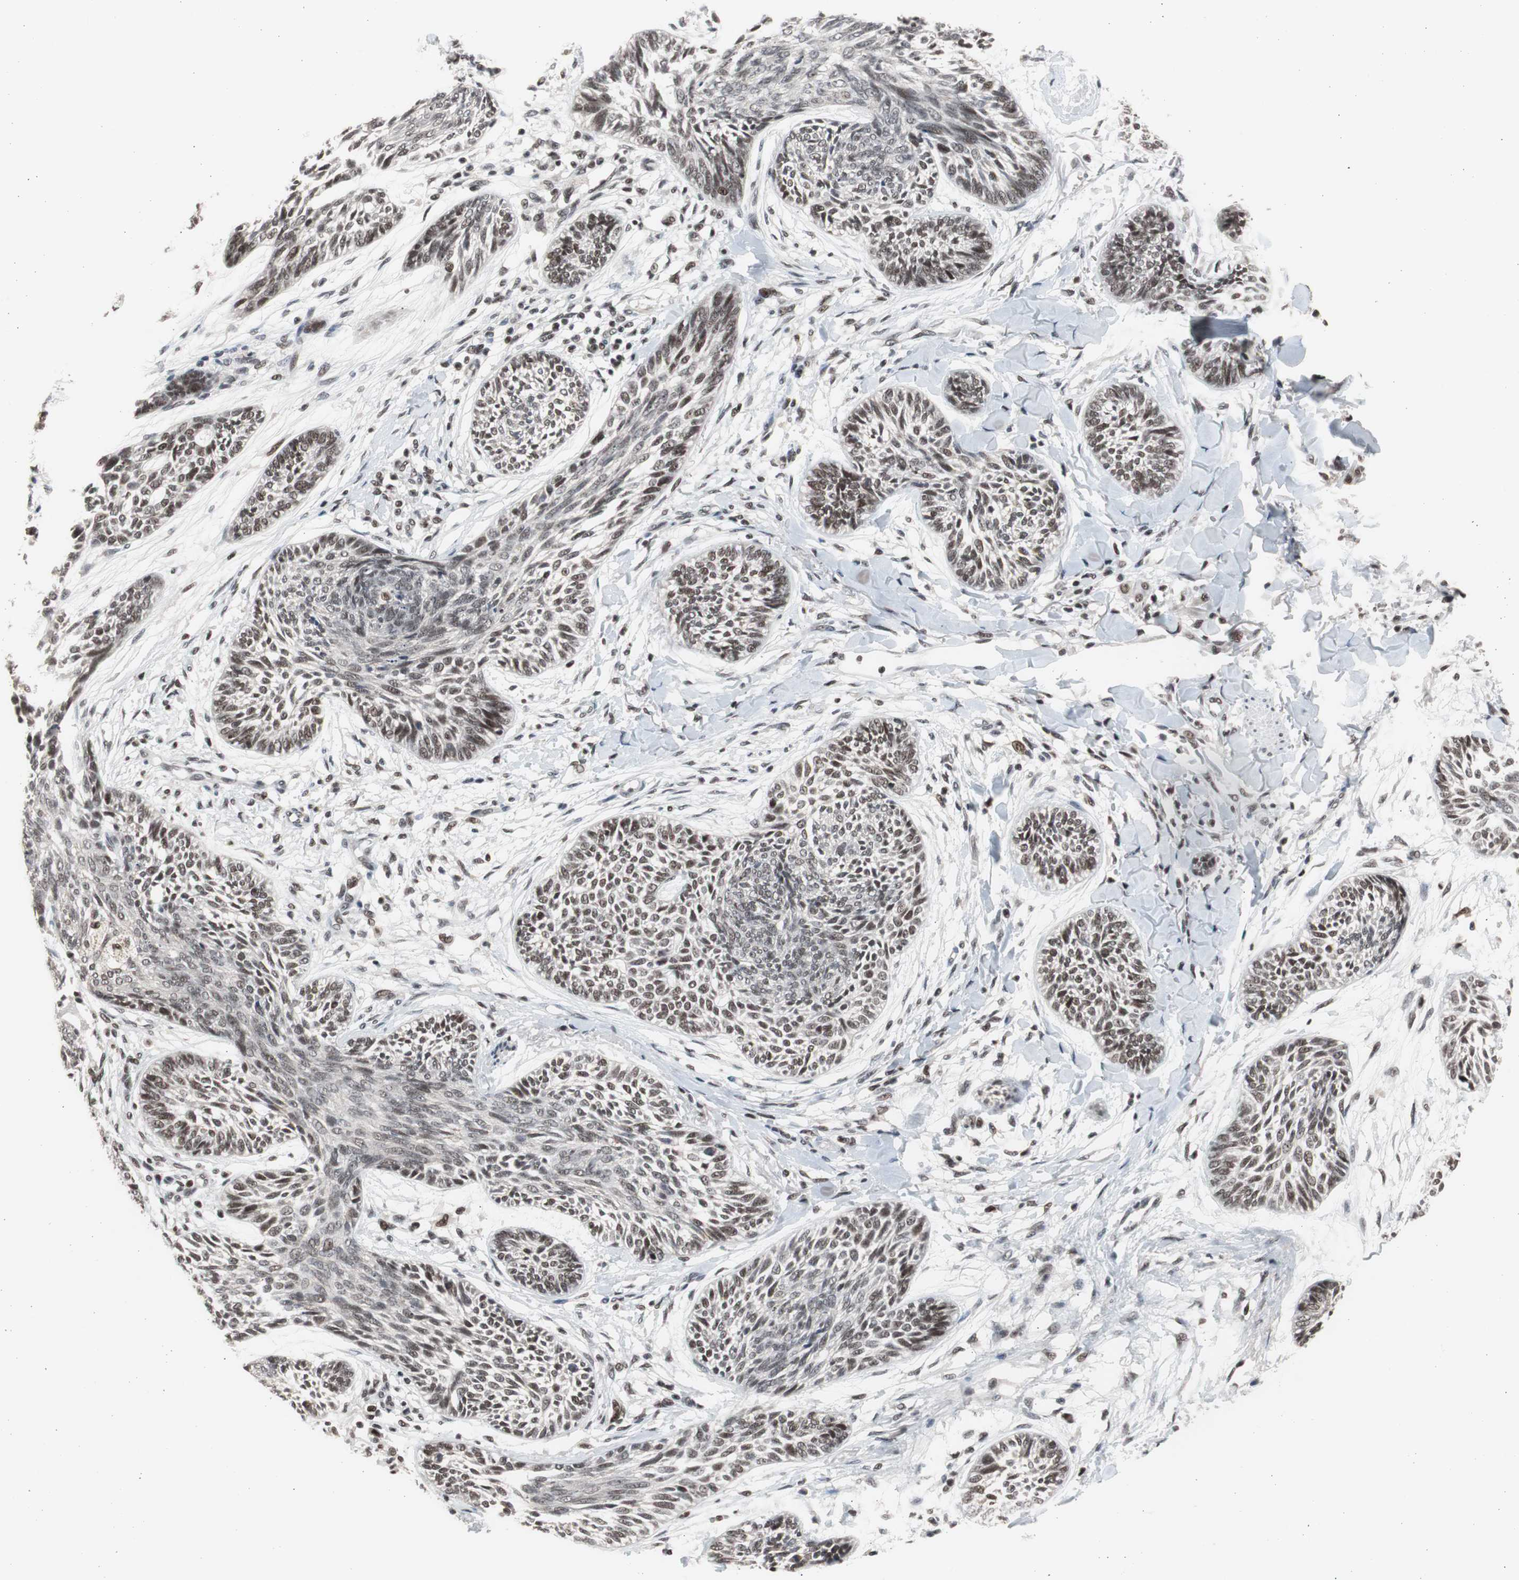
{"staining": {"intensity": "moderate", "quantity": ">75%", "location": "nuclear"}, "tissue": "skin cancer", "cell_type": "Tumor cells", "image_type": "cancer", "snomed": [{"axis": "morphology", "description": "Papilloma, NOS"}, {"axis": "morphology", "description": "Basal cell carcinoma"}, {"axis": "topography", "description": "Skin"}], "caption": "Immunohistochemistry (IHC) photomicrograph of neoplastic tissue: human skin cancer stained using IHC displays medium levels of moderate protein expression localized specifically in the nuclear of tumor cells, appearing as a nuclear brown color.", "gene": "RPA1", "patient": {"sex": "male", "age": 87}}